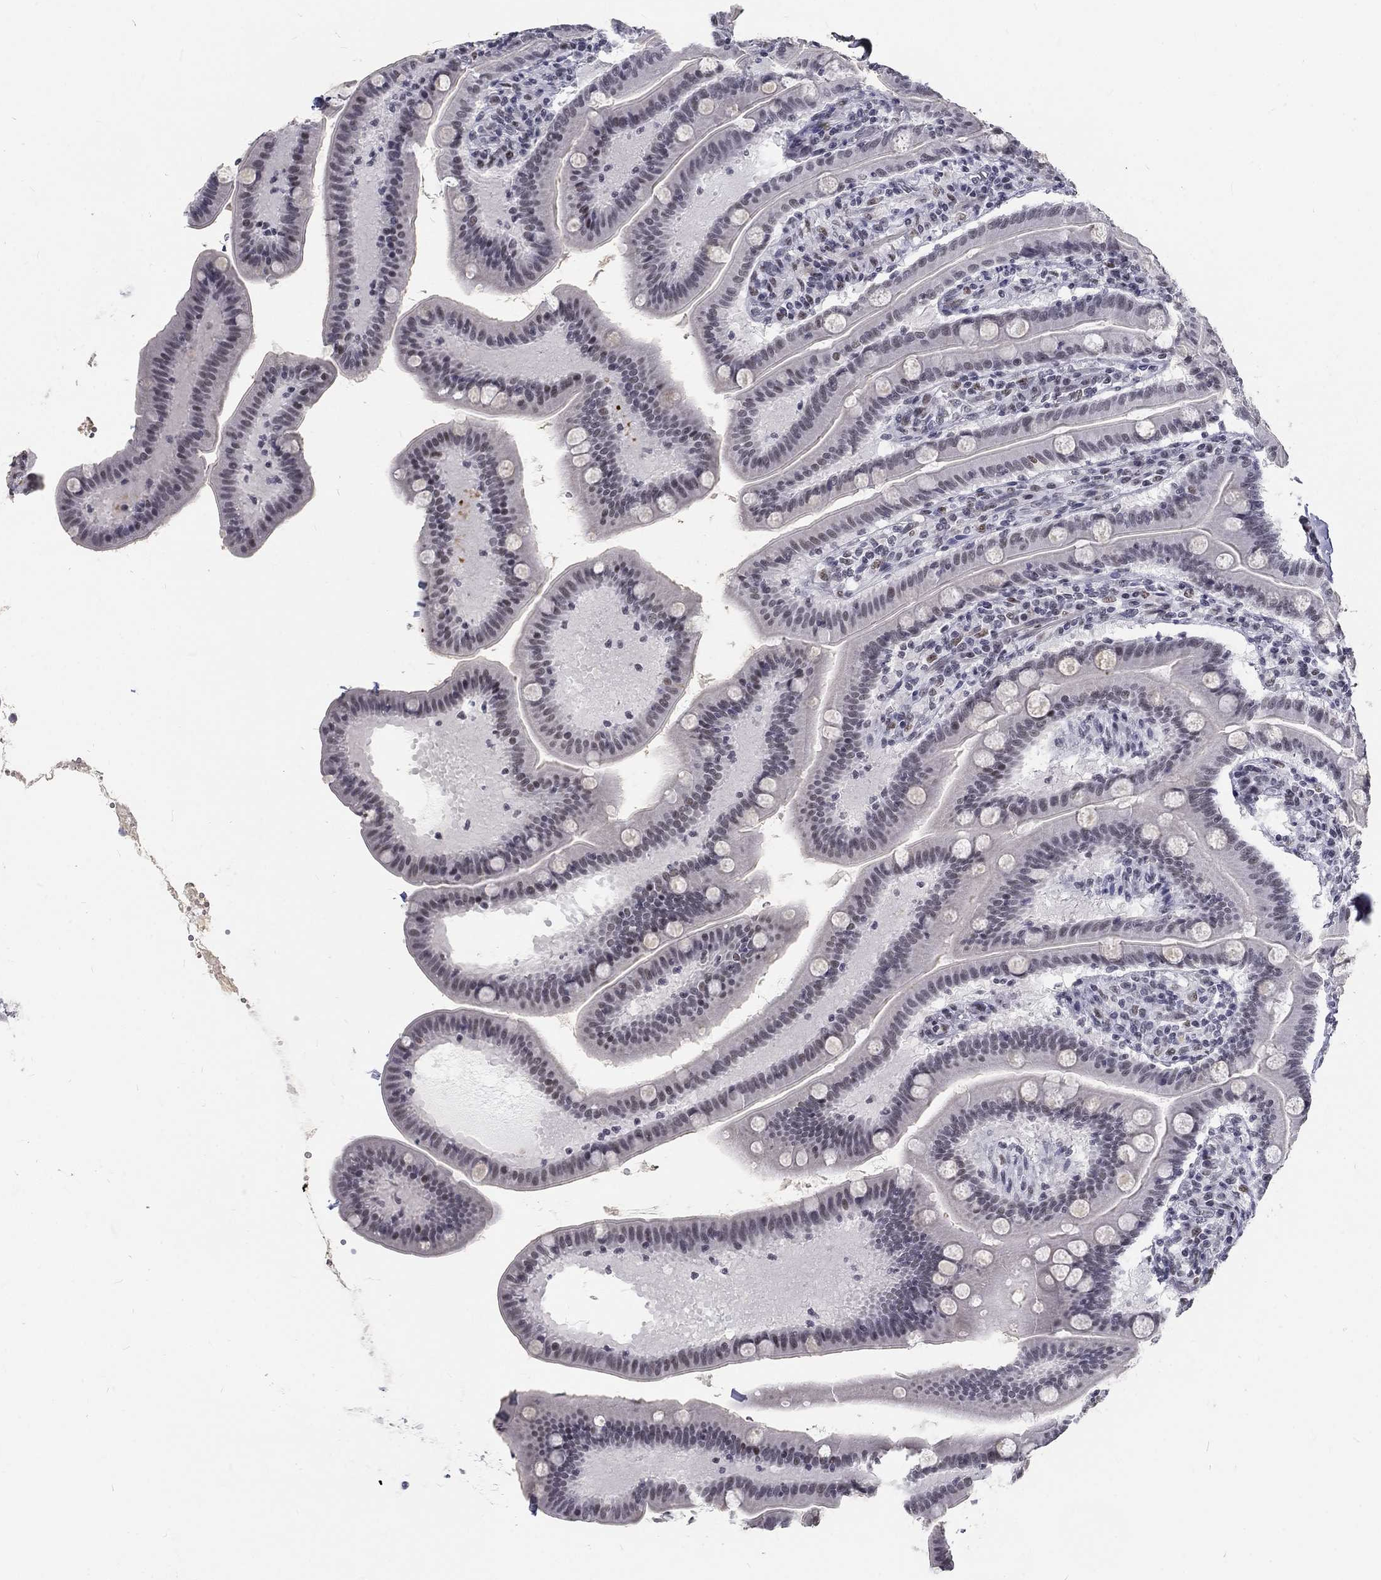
{"staining": {"intensity": "weak", "quantity": "<25%", "location": "nuclear"}, "tissue": "small intestine", "cell_type": "Glandular cells", "image_type": "normal", "snomed": [{"axis": "morphology", "description": "Normal tissue, NOS"}, {"axis": "topography", "description": "Small intestine"}], "caption": "Image shows no significant protein staining in glandular cells of unremarkable small intestine.", "gene": "SNORC", "patient": {"sex": "male", "age": 66}}